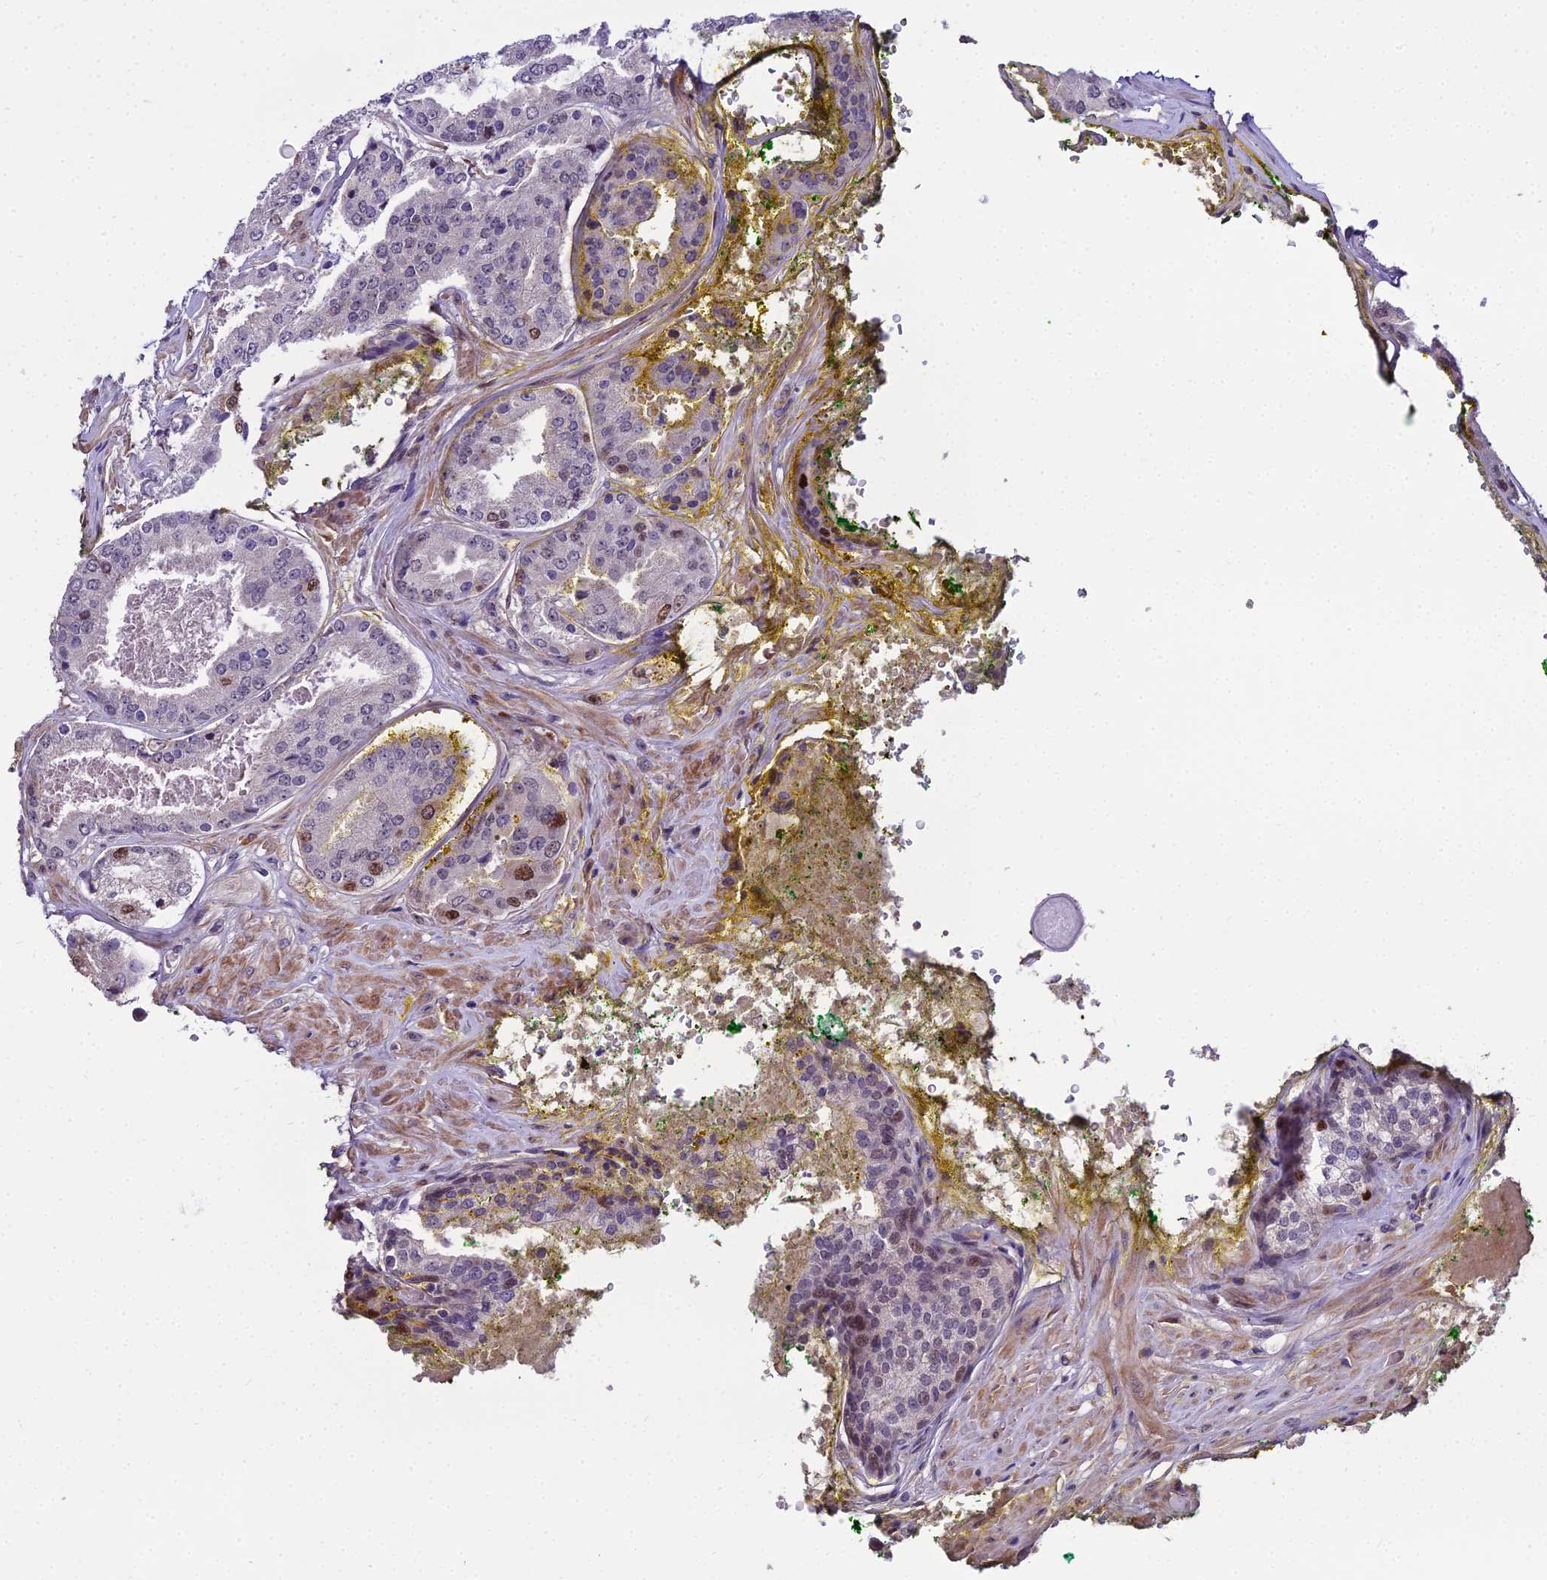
{"staining": {"intensity": "moderate", "quantity": "<25%", "location": "nuclear"}, "tissue": "prostate cancer", "cell_type": "Tumor cells", "image_type": "cancer", "snomed": [{"axis": "morphology", "description": "Adenocarcinoma, High grade"}, {"axis": "topography", "description": "Prostate"}], "caption": "There is low levels of moderate nuclear positivity in tumor cells of prostate adenocarcinoma (high-grade), as demonstrated by immunohistochemical staining (brown color).", "gene": "TRIML2", "patient": {"sex": "male", "age": 63}}